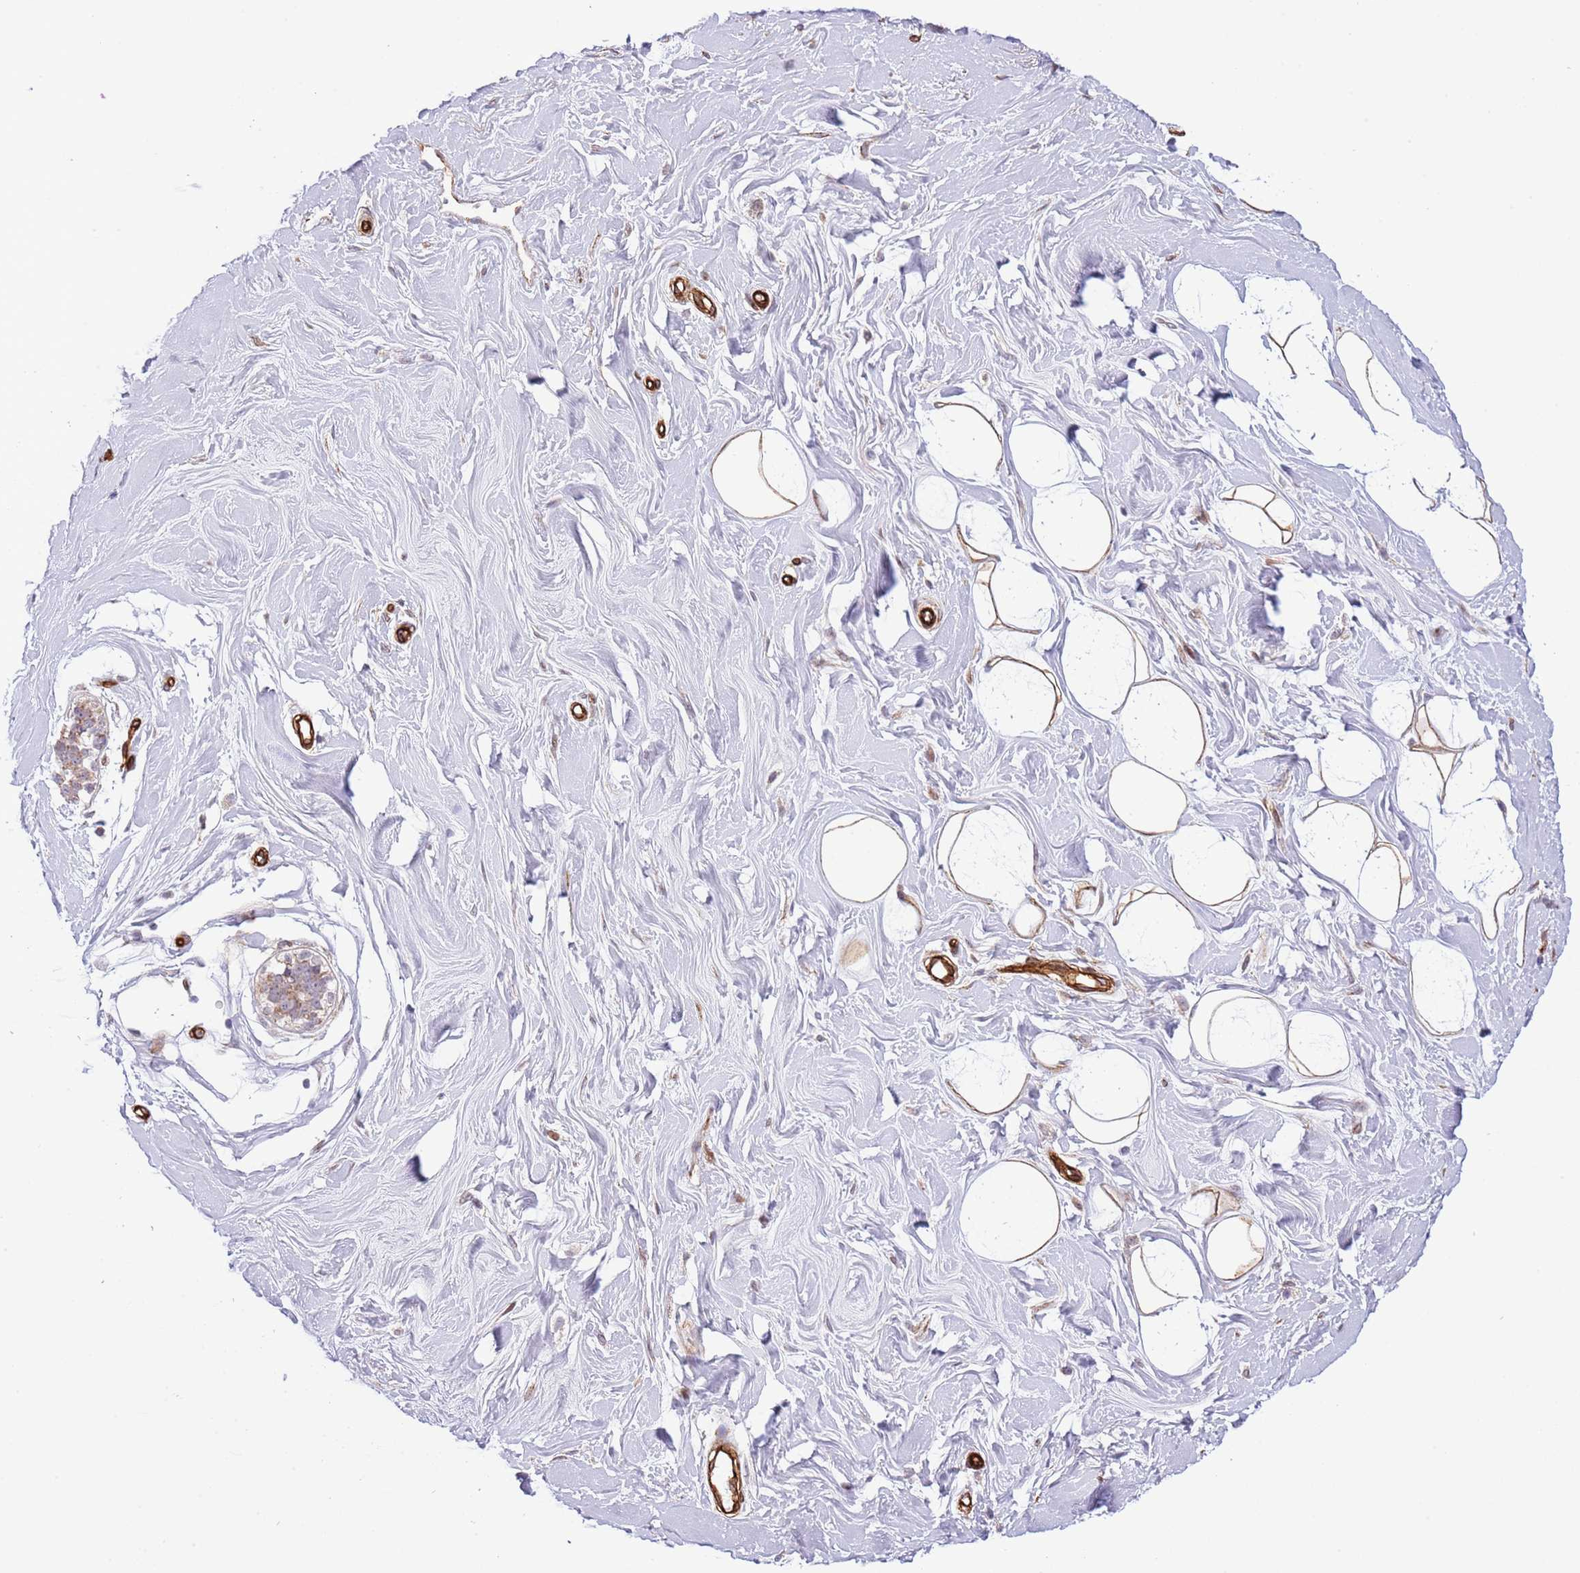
{"staining": {"intensity": "moderate", "quantity": ">75%", "location": "cytoplasmic/membranous"}, "tissue": "adipose tissue", "cell_type": "Adipocytes", "image_type": "normal", "snomed": [{"axis": "morphology", "description": "Normal tissue, NOS"}, {"axis": "topography", "description": "Cartilage tissue"}, {"axis": "topography", "description": "Bronchus"}], "caption": "Protein analysis of benign adipose tissue demonstrates moderate cytoplasmic/membranous positivity in about >75% of adipocytes. Using DAB (3,3'-diaminobenzidine) (brown) and hematoxylin (blue) stains, captured at high magnification using brightfield microscopy.", "gene": "NEK3", "patient": {"sex": "male", "age": 56}}